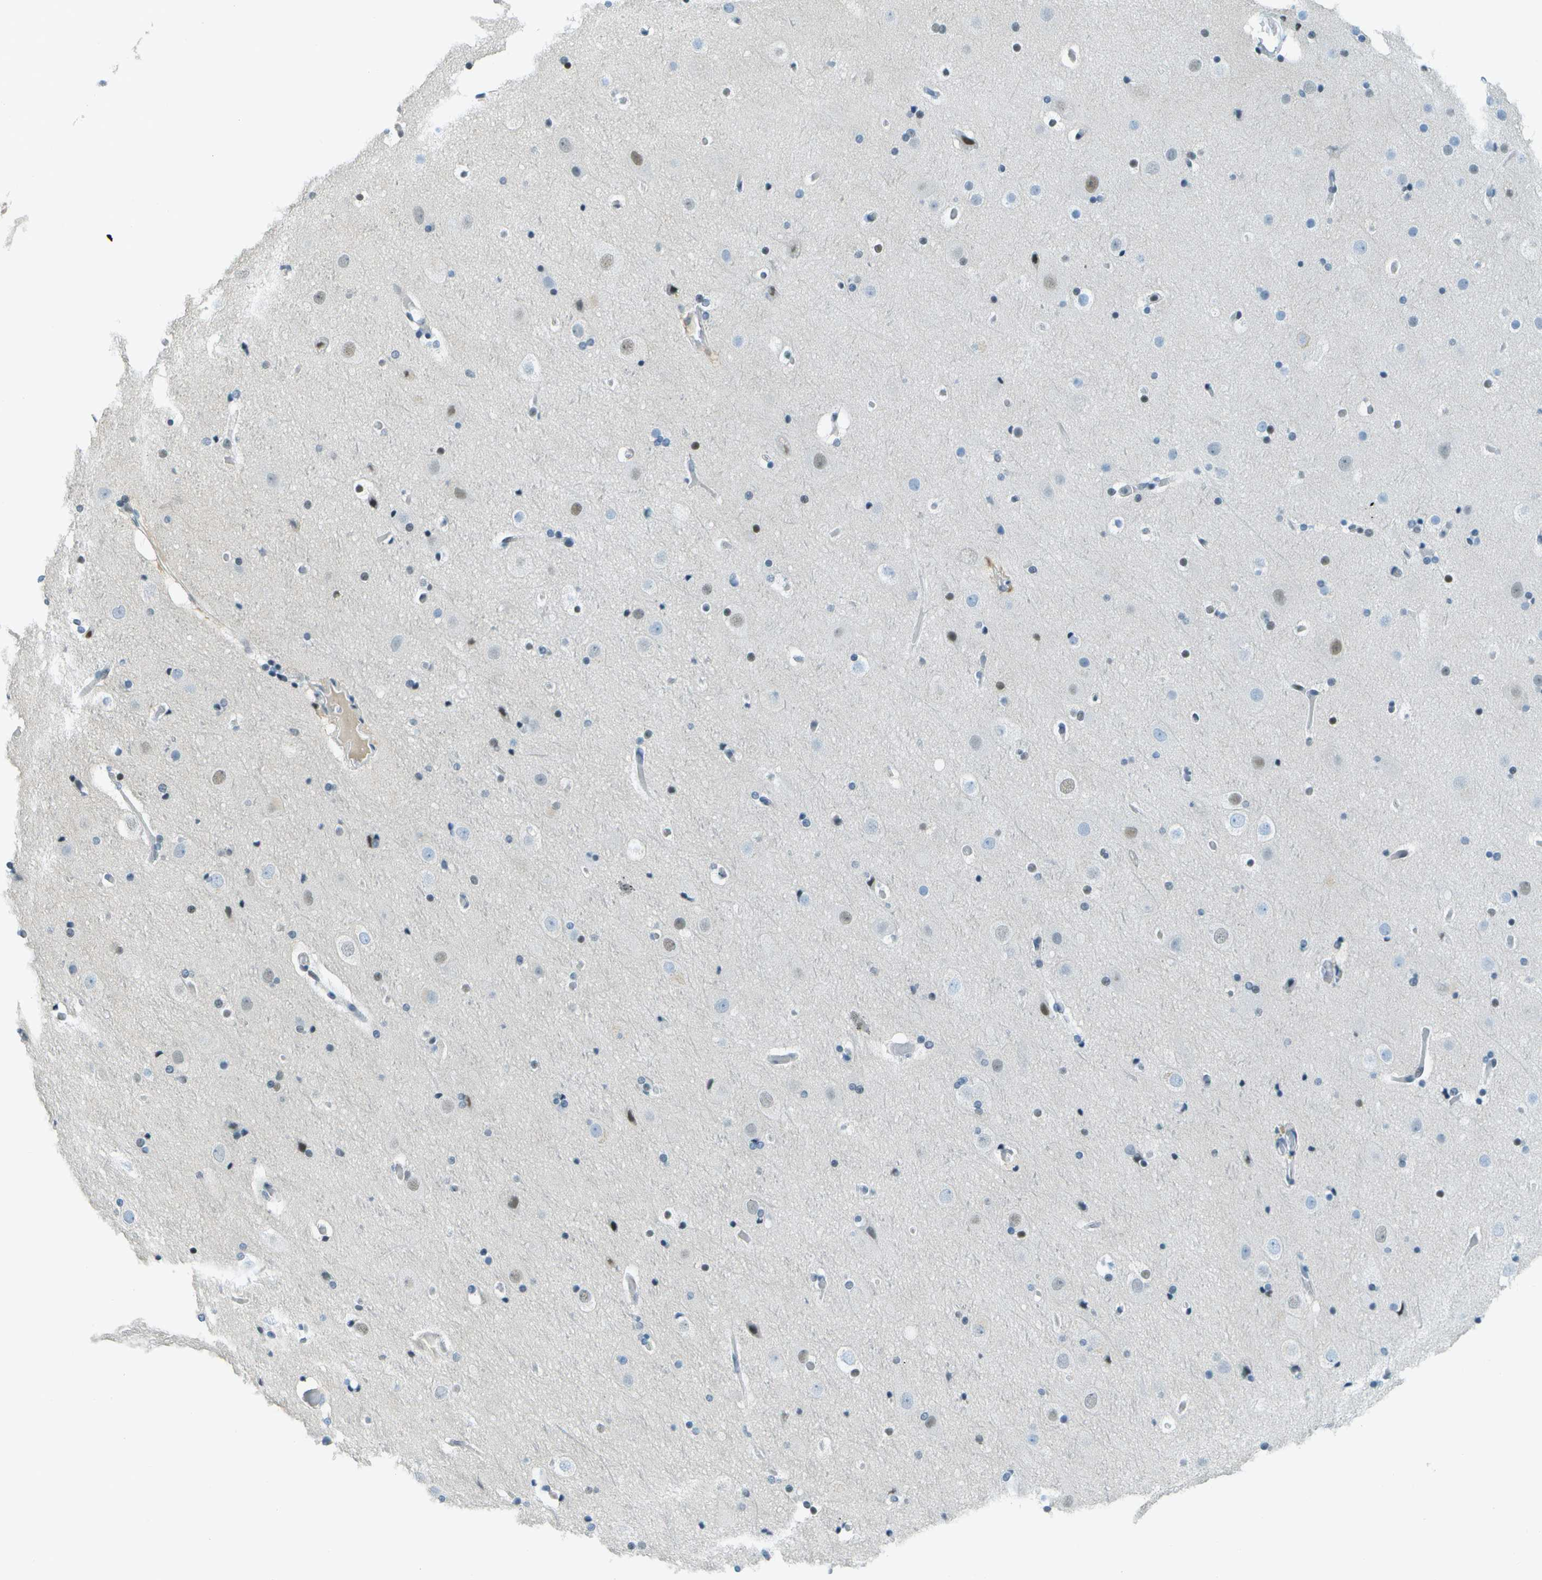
{"staining": {"intensity": "negative", "quantity": "none", "location": "none"}, "tissue": "cerebral cortex", "cell_type": "Endothelial cells", "image_type": "normal", "snomed": [{"axis": "morphology", "description": "Normal tissue, NOS"}, {"axis": "topography", "description": "Cerebral cortex"}], "caption": "Immunohistochemical staining of unremarkable cerebral cortex reveals no significant staining in endothelial cells. The staining is performed using DAB (3,3'-diaminobenzidine) brown chromogen with nuclei counter-stained in using hematoxylin.", "gene": "NEK11", "patient": {"sex": "male", "age": 57}}